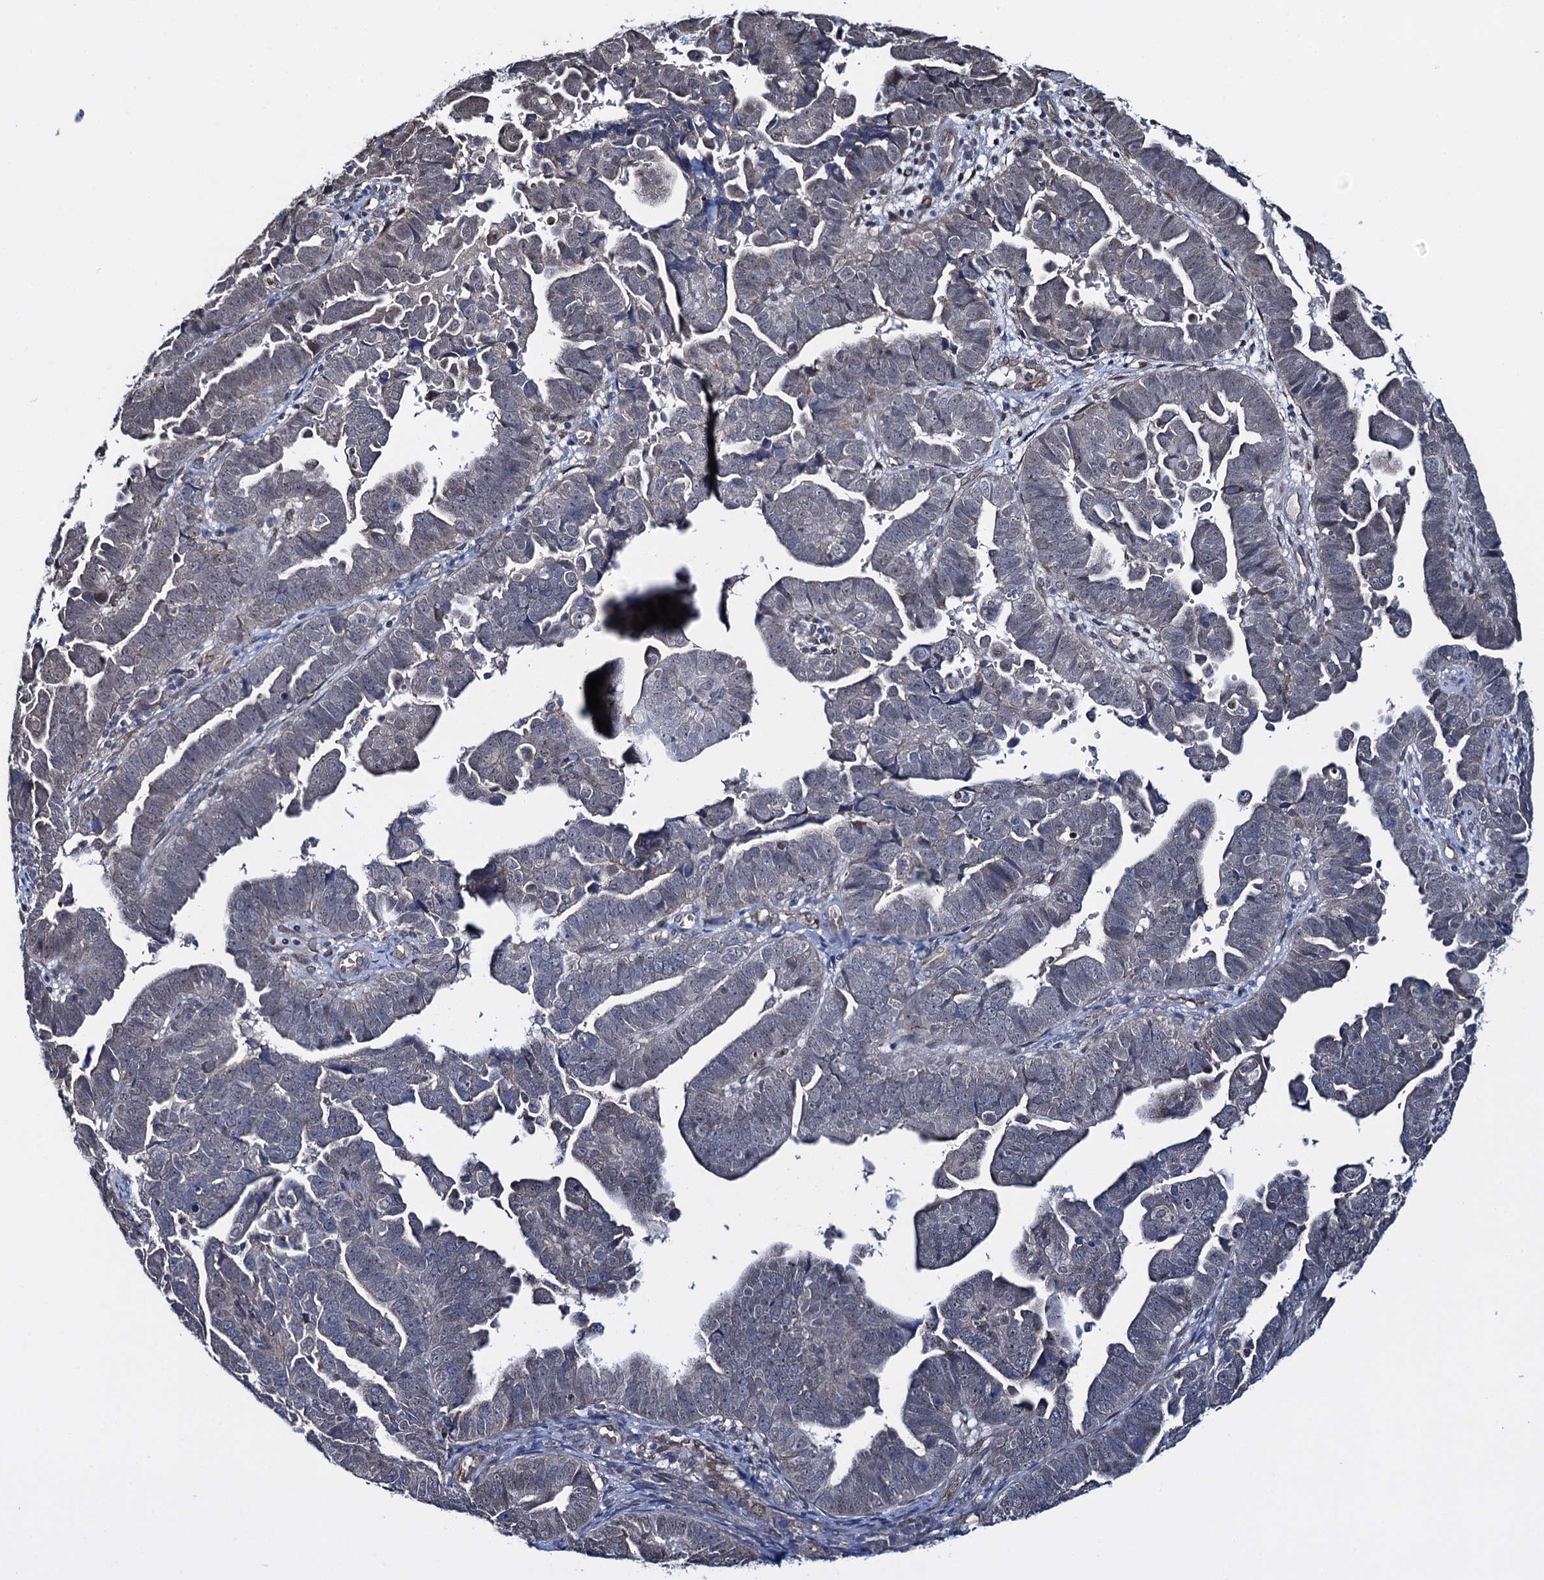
{"staining": {"intensity": "negative", "quantity": "none", "location": "none"}, "tissue": "endometrial cancer", "cell_type": "Tumor cells", "image_type": "cancer", "snomed": [{"axis": "morphology", "description": "Adenocarcinoma, NOS"}, {"axis": "topography", "description": "Endometrium"}], "caption": "Tumor cells show no significant protein positivity in endometrial adenocarcinoma.", "gene": "EVX2", "patient": {"sex": "female", "age": 75}}